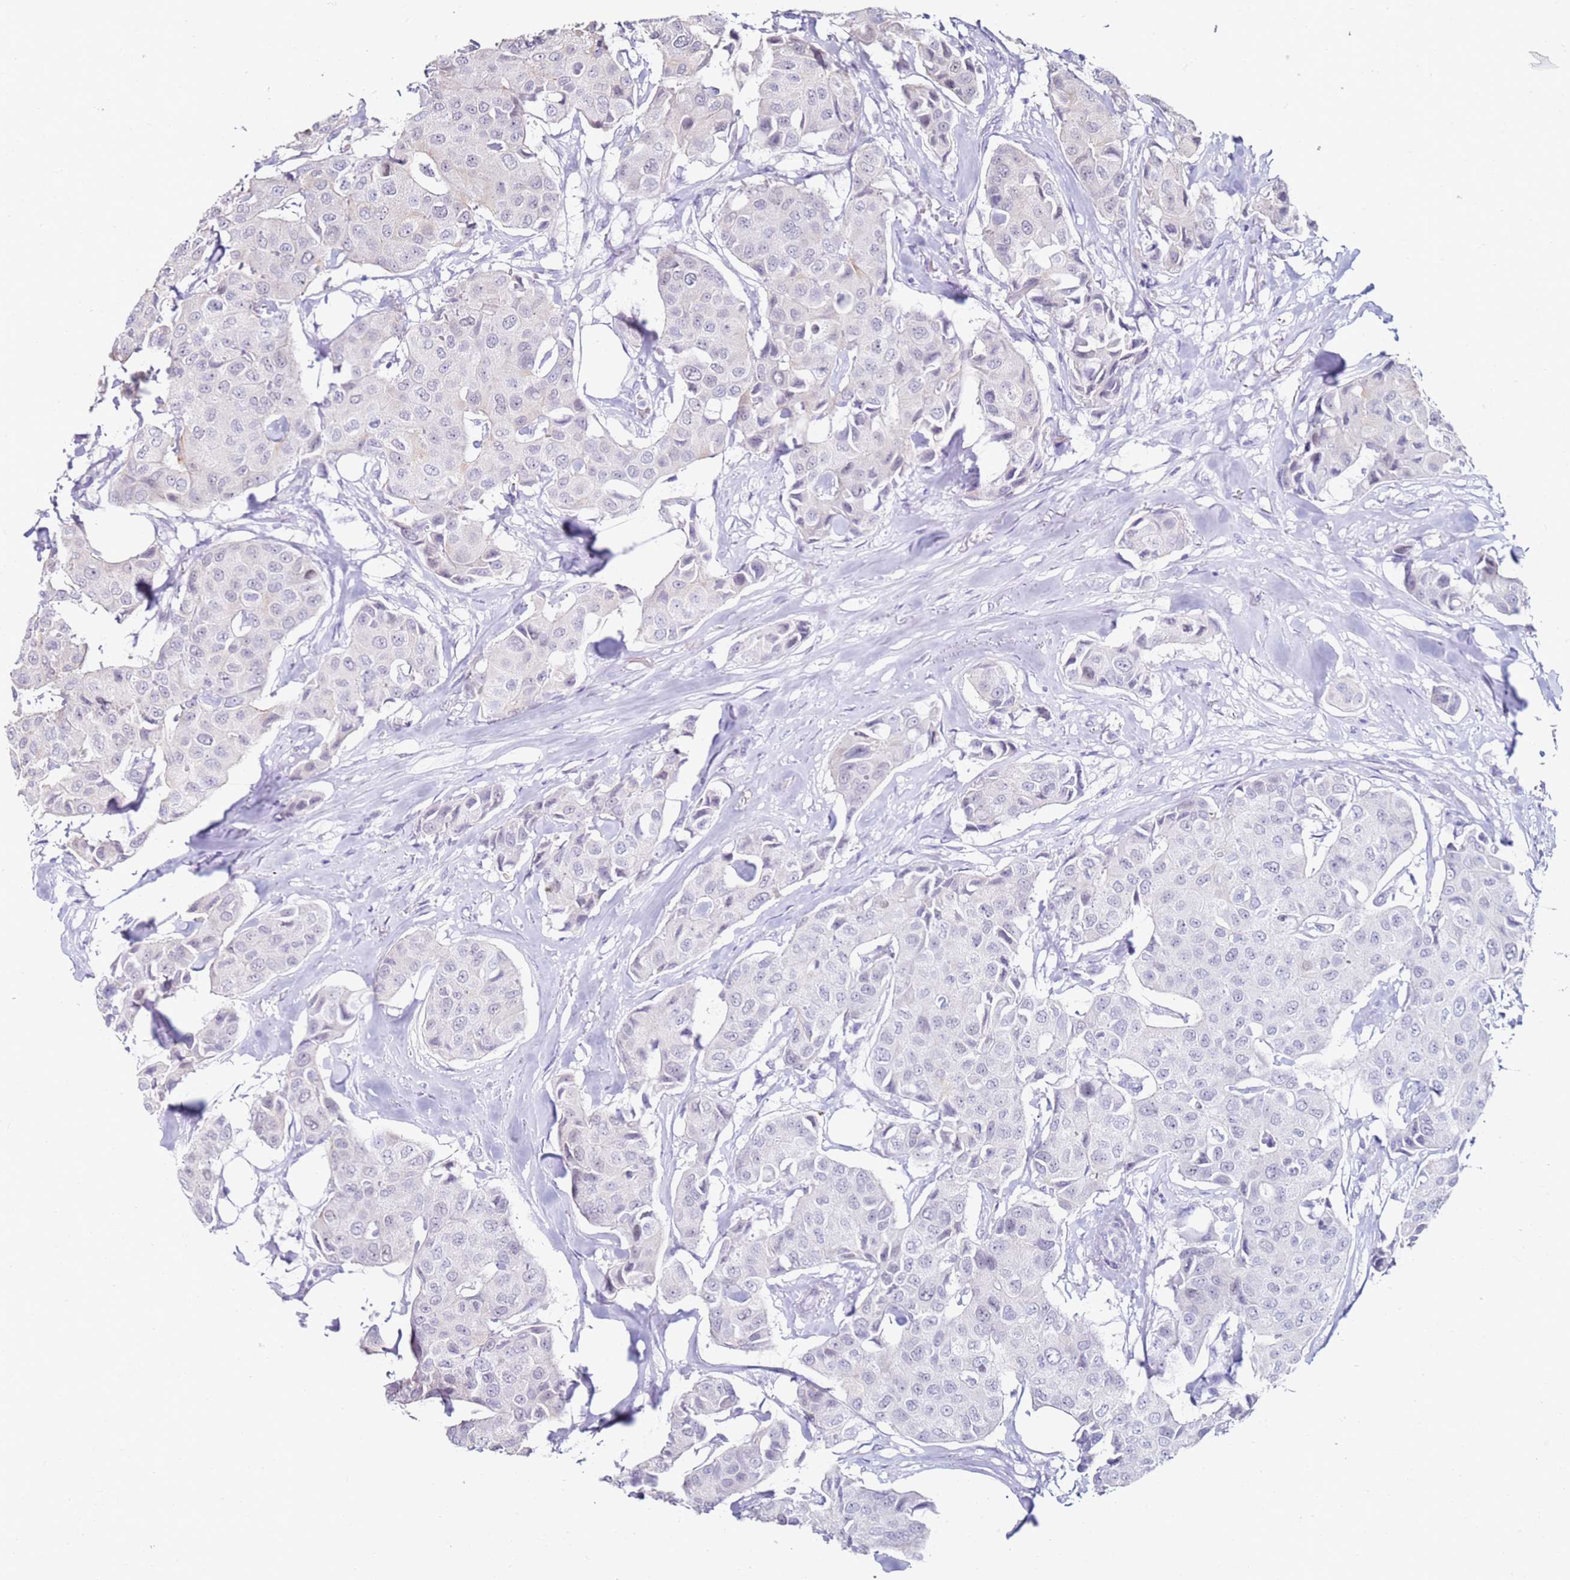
{"staining": {"intensity": "negative", "quantity": "none", "location": "none"}, "tissue": "breast cancer", "cell_type": "Tumor cells", "image_type": "cancer", "snomed": [{"axis": "morphology", "description": "Duct carcinoma"}, {"axis": "topography", "description": "Breast"}], "caption": "Immunohistochemistry histopathology image of neoplastic tissue: breast cancer stained with DAB (3,3'-diaminobenzidine) shows no significant protein expression in tumor cells.", "gene": "RARS2", "patient": {"sex": "female", "age": 80}}